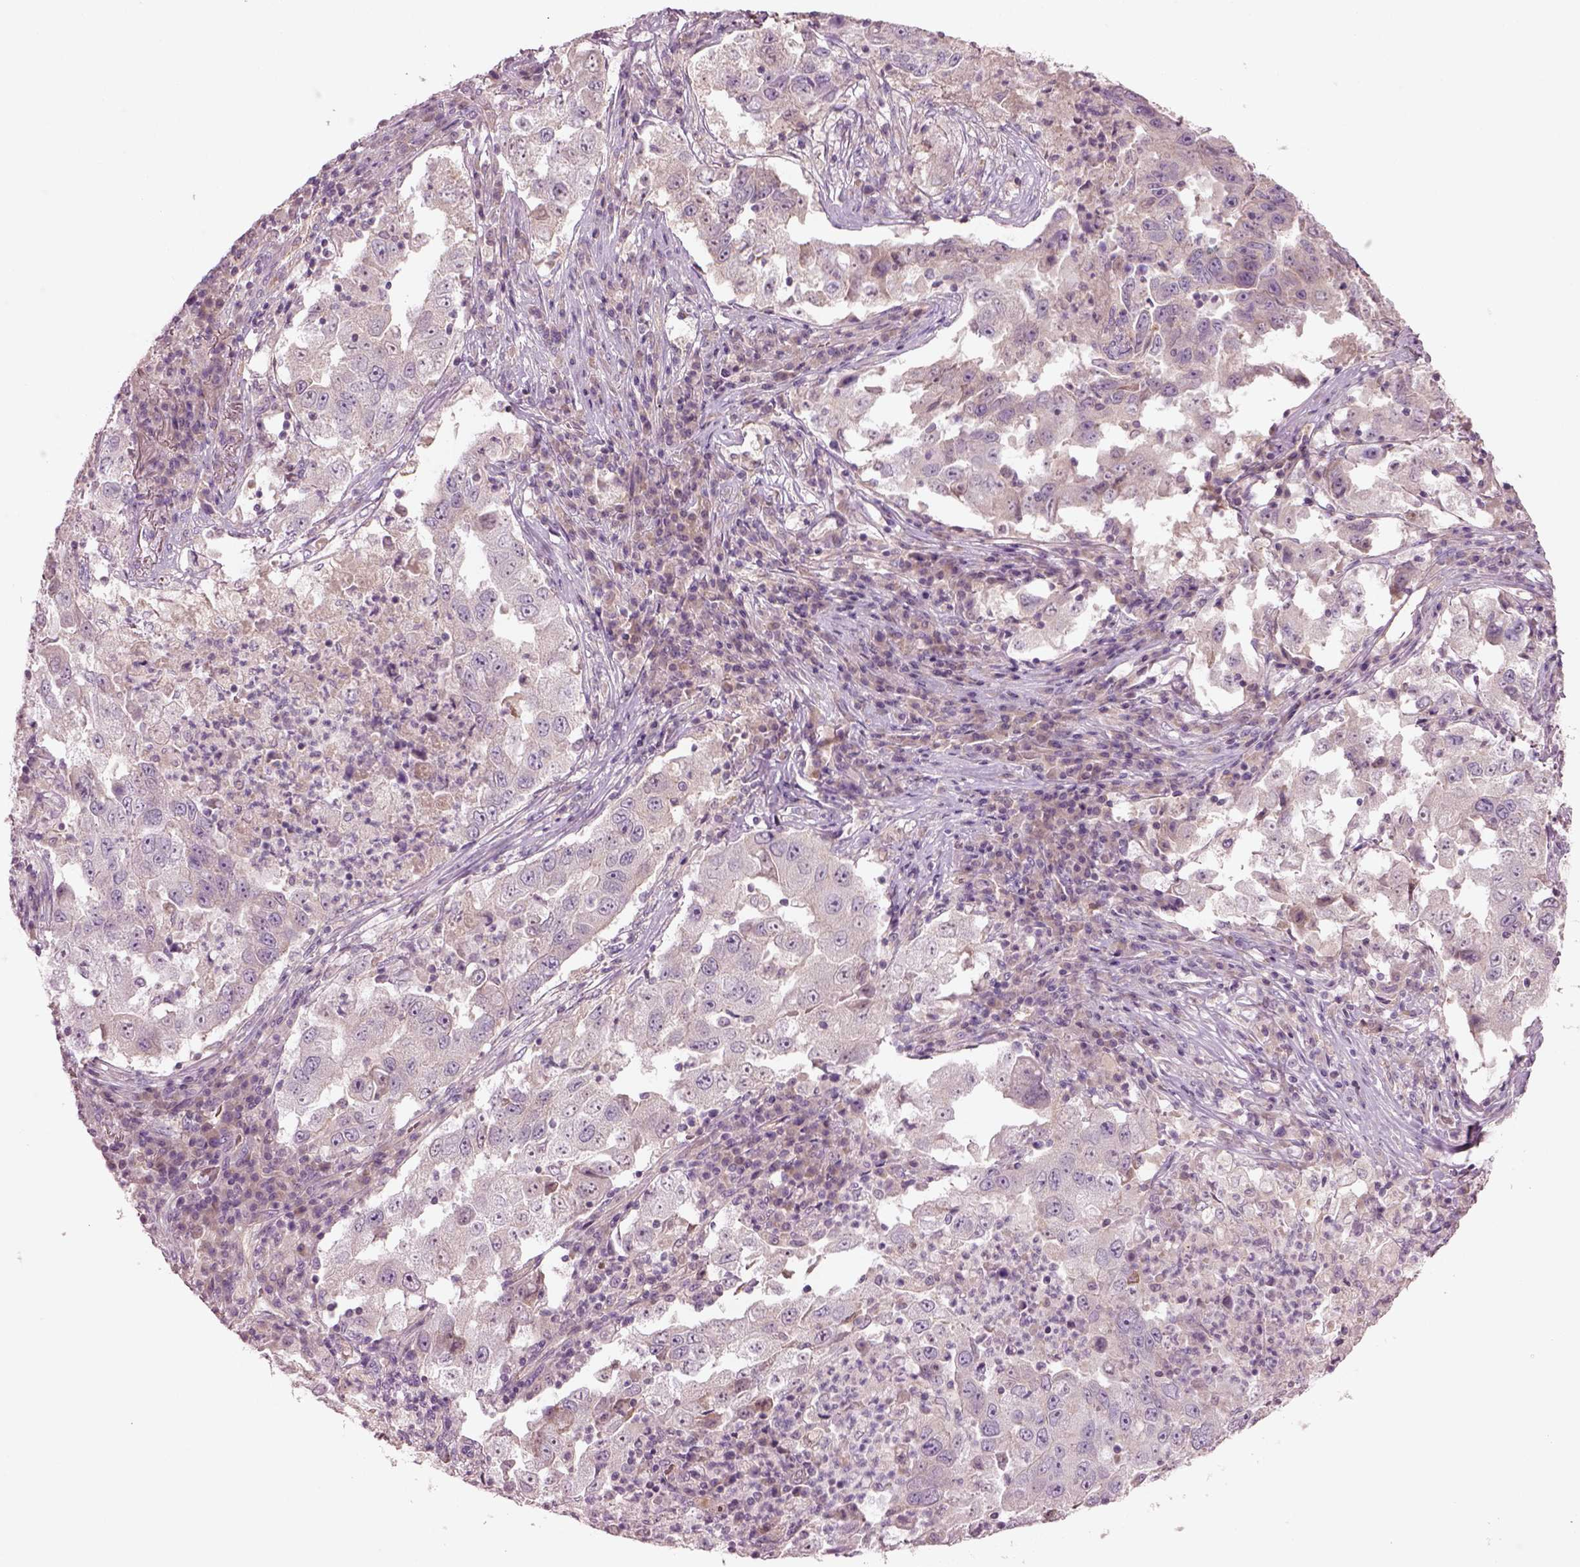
{"staining": {"intensity": "negative", "quantity": "none", "location": "none"}, "tissue": "lung cancer", "cell_type": "Tumor cells", "image_type": "cancer", "snomed": [{"axis": "morphology", "description": "Adenocarcinoma, NOS"}, {"axis": "topography", "description": "Lung"}], "caption": "This is a image of immunohistochemistry (IHC) staining of lung cancer (adenocarcinoma), which shows no staining in tumor cells.", "gene": "DUOXA2", "patient": {"sex": "male", "age": 73}}